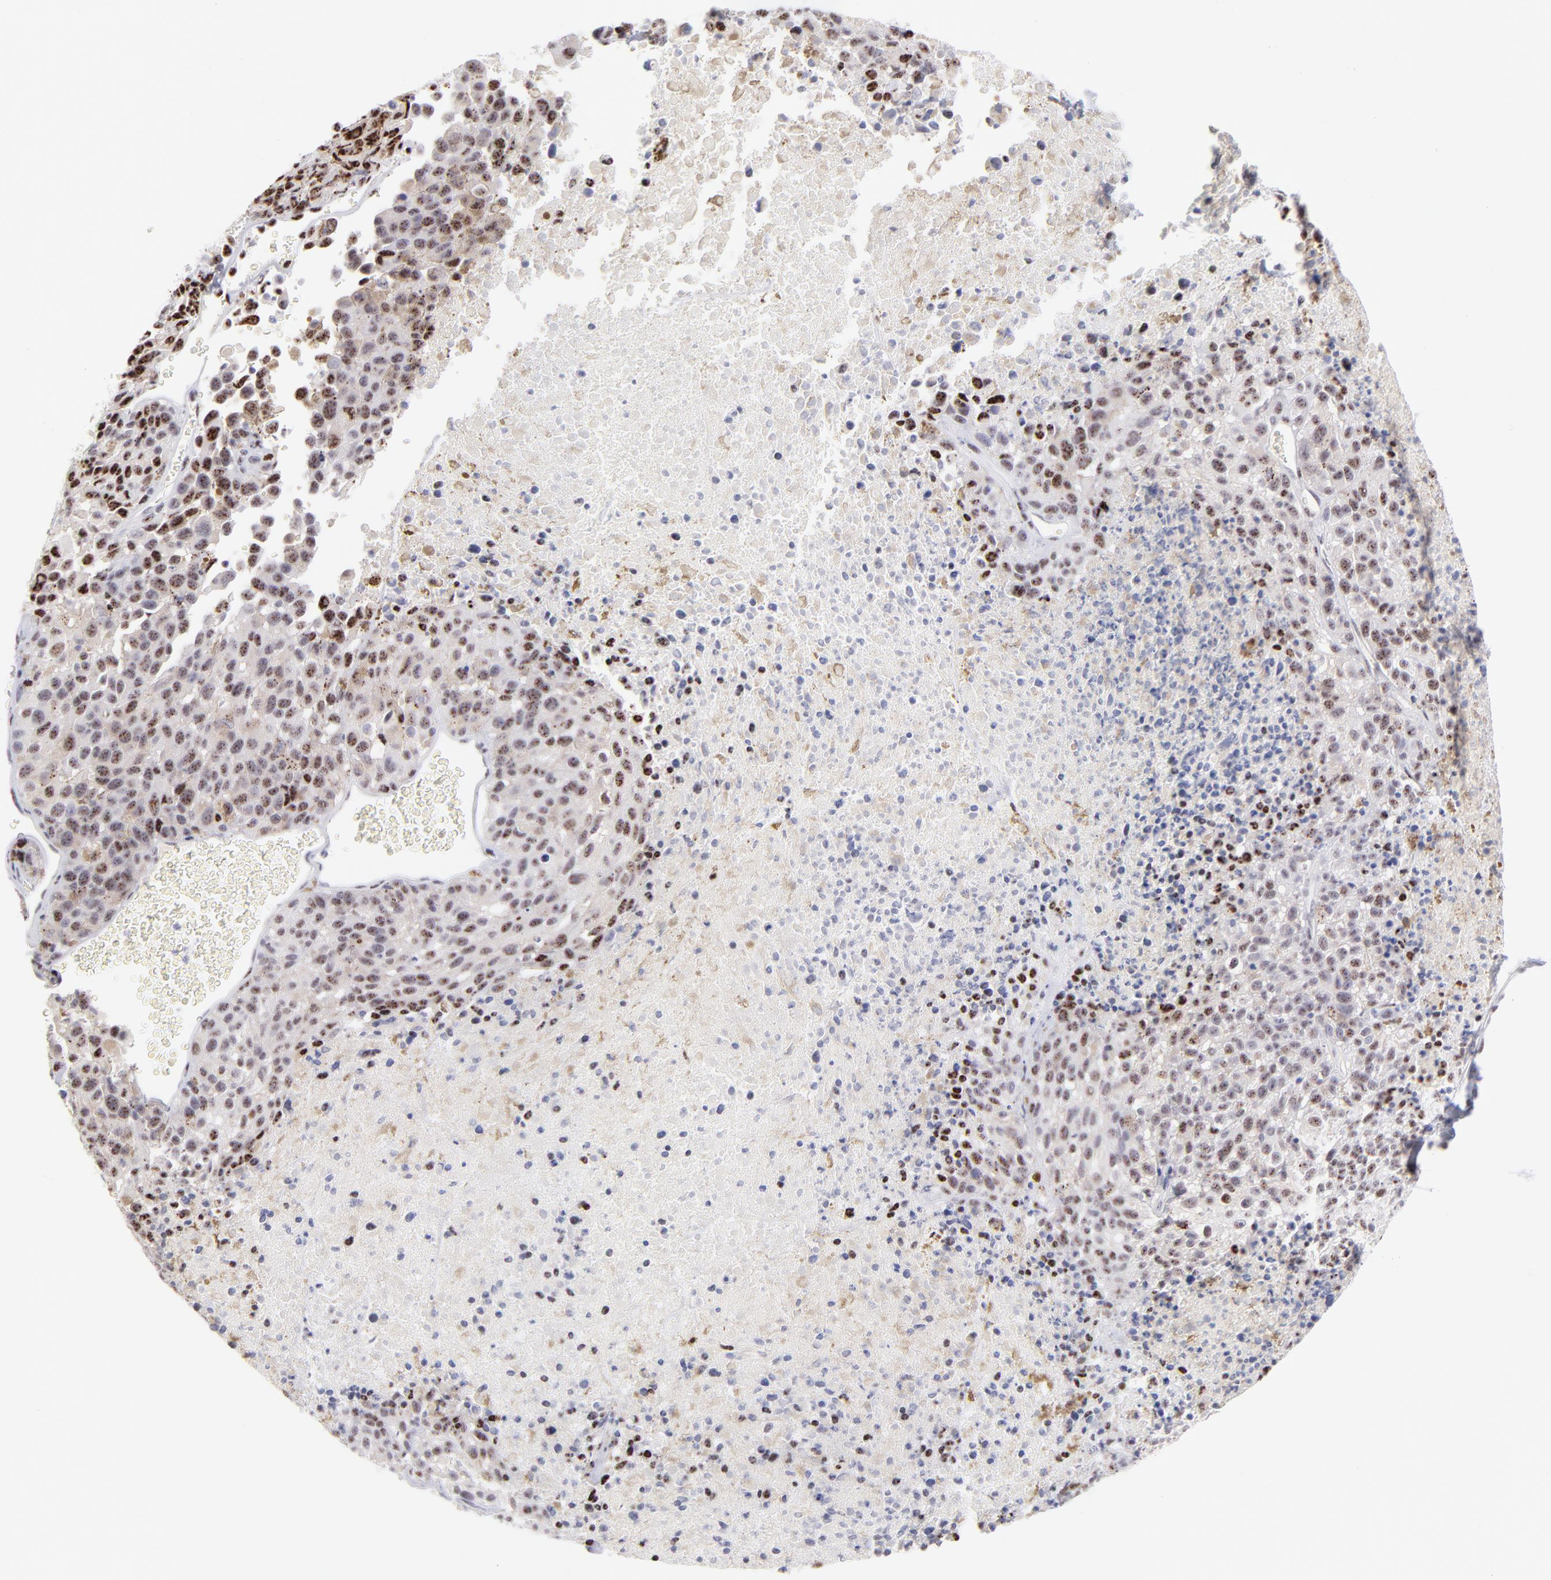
{"staining": {"intensity": "moderate", "quantity": ">75%", "location": "nuclear"}, "tissue": "melanoma", "cell_type": "Tumor cells", "image_type": "cancer", "snomed": [{"axis": "morphology", "description": "Malignant melanoma, Metastatic site"}, {"axis": "topography", "description": "Cerebral cortex"}], "caption": "There is medium levels of moderate nuclear positivity in tumor cells of malignant melanoma (metastatic site), as demonstrated by immunohistochemical staining (brown color).", "gene": "CDC25C", "patient": {"sex": "female", "age": 52}}